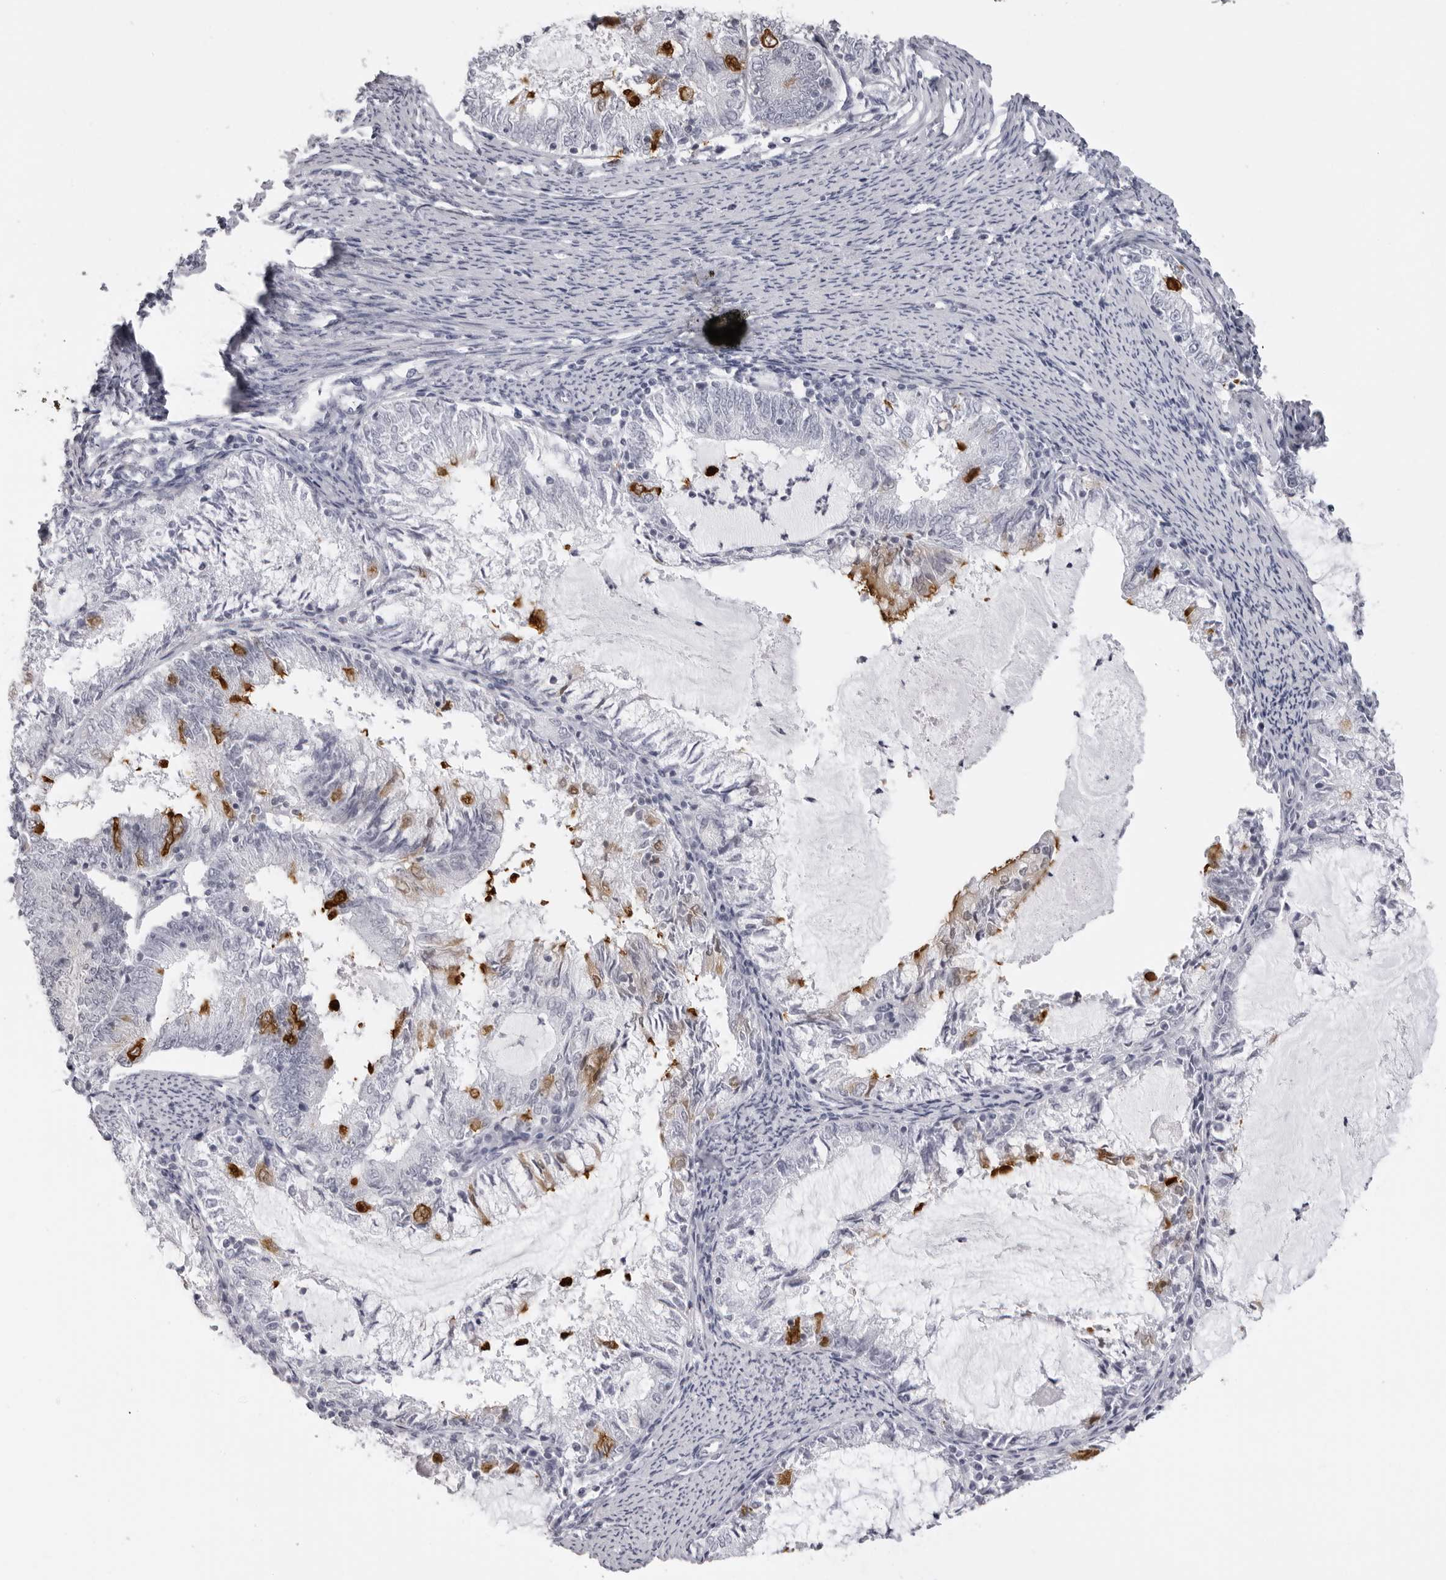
{"staining": {"intensity": "strong", "quantity": "<25%", "location": "cytoplasmic/membranous"}, "tissue": "endometrial cancer", "cell_type": "Tumor cells", "image_type": "cancer", "snomed": [{"axis": "morphology", "description": "Adenocarcinoma, NOS"}, {"axis": "topography", "description": "Endometrium"}], "caption": "This is an image of immunohistochemistry (IHC) staining of endometrial adenocarcinoma, which shows strong positivity in the cytoplasmic/membranous of tumor cells.", "gene": "DNALI1", "patient": {"sex": "female", "age": 57}}